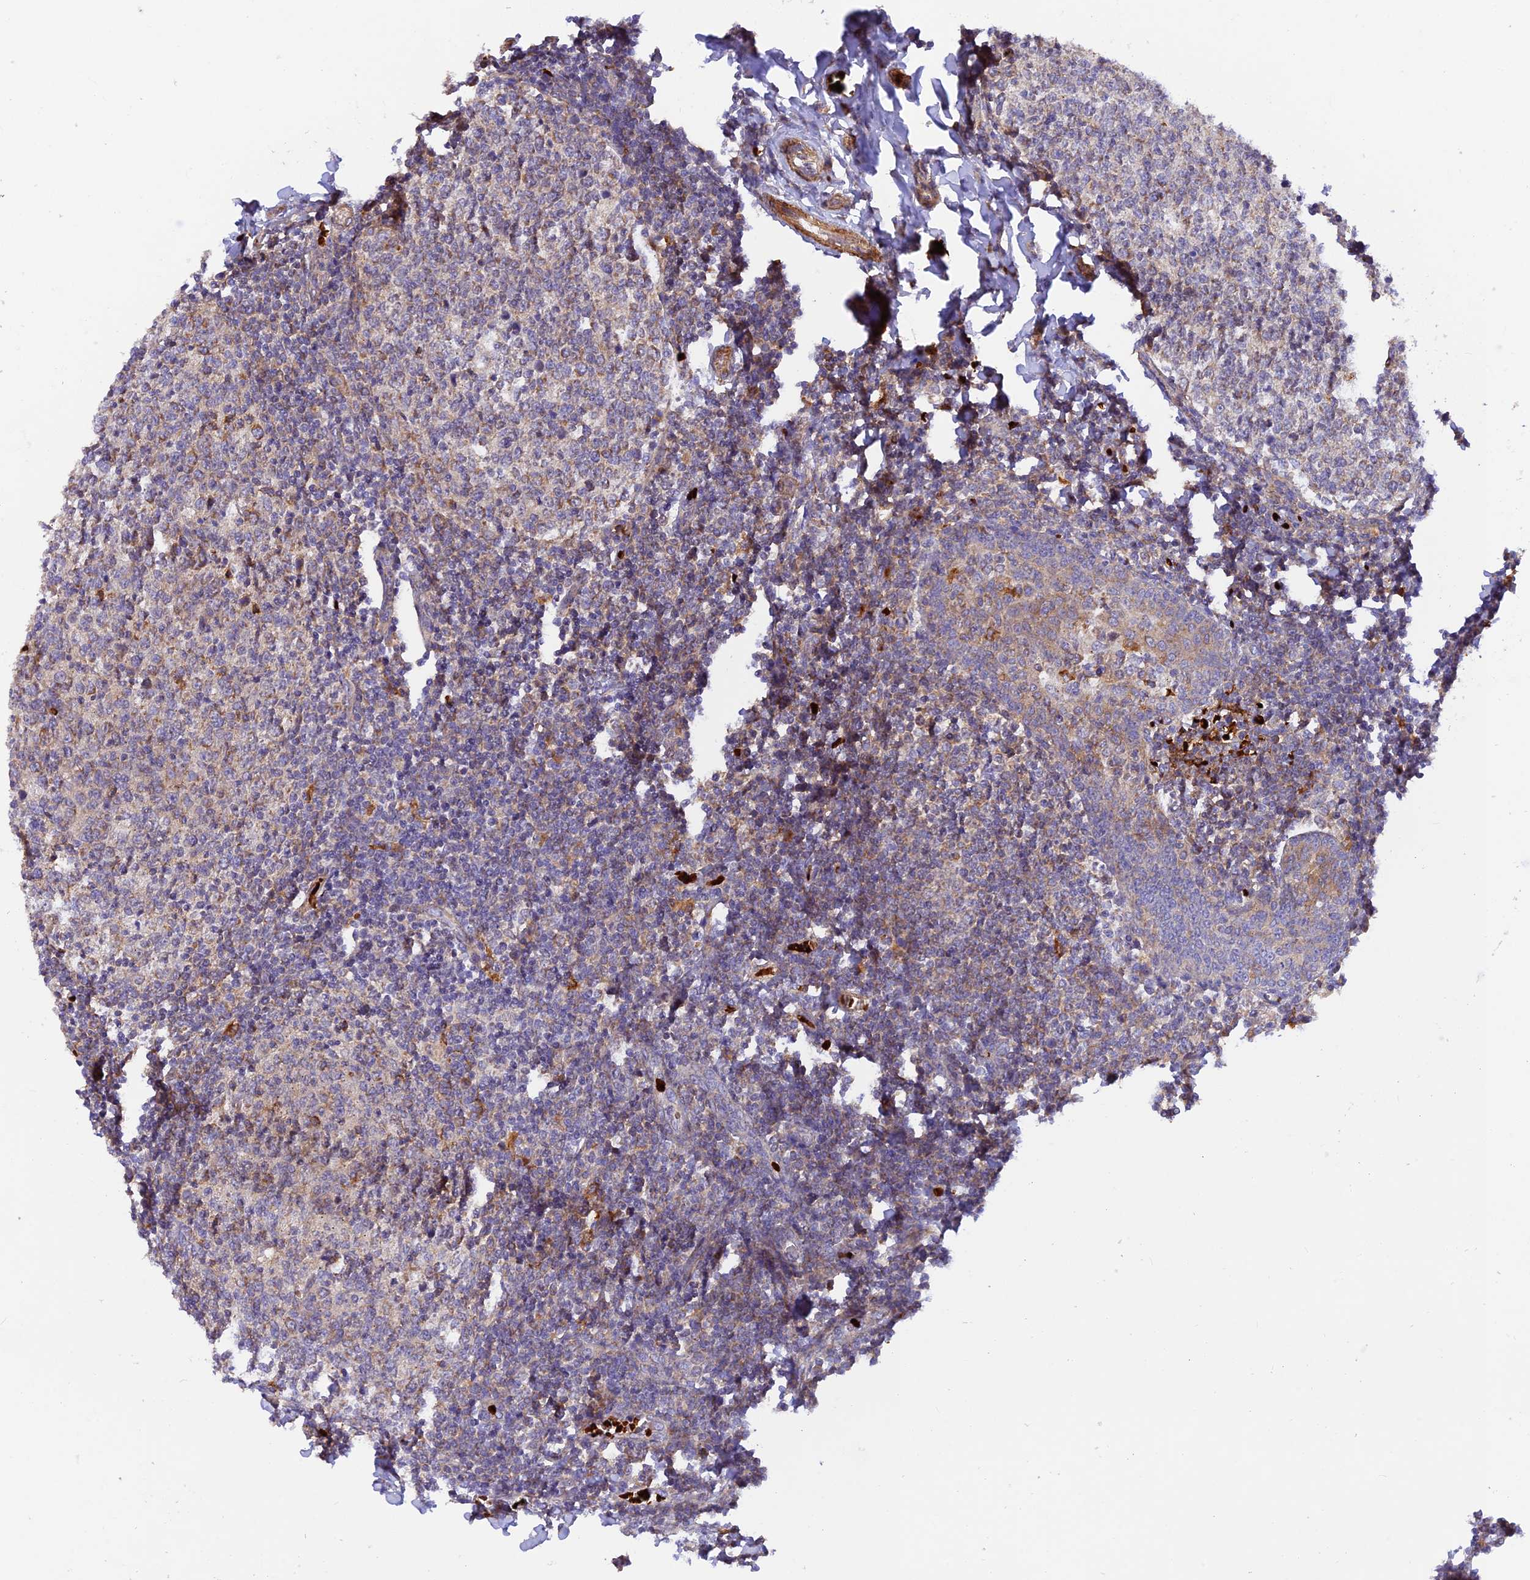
{"staining": {"intensity": "moderate", "quantity": "<25%", "location": "cytoplasmic/membranous"}, "tissue": "tonsil", "cell_type": "Germinal center cells", "image_type": "normal", "snomed": [{"axis": "morphology", "description": "Normal tissue, NOS"}, {"axis": "topography", "description": "Tonsil"}], "caption": "This image shows unremarkable tonsil stained with immunohistochemistry to label a protein in brown. The cytoplasmic/membranous of germinal center cells show moderate positivity for the protein. Nuclei are counter-stained blue.", "gene": "WDFY4", "patient": {"sex": "female", "age": 19}}